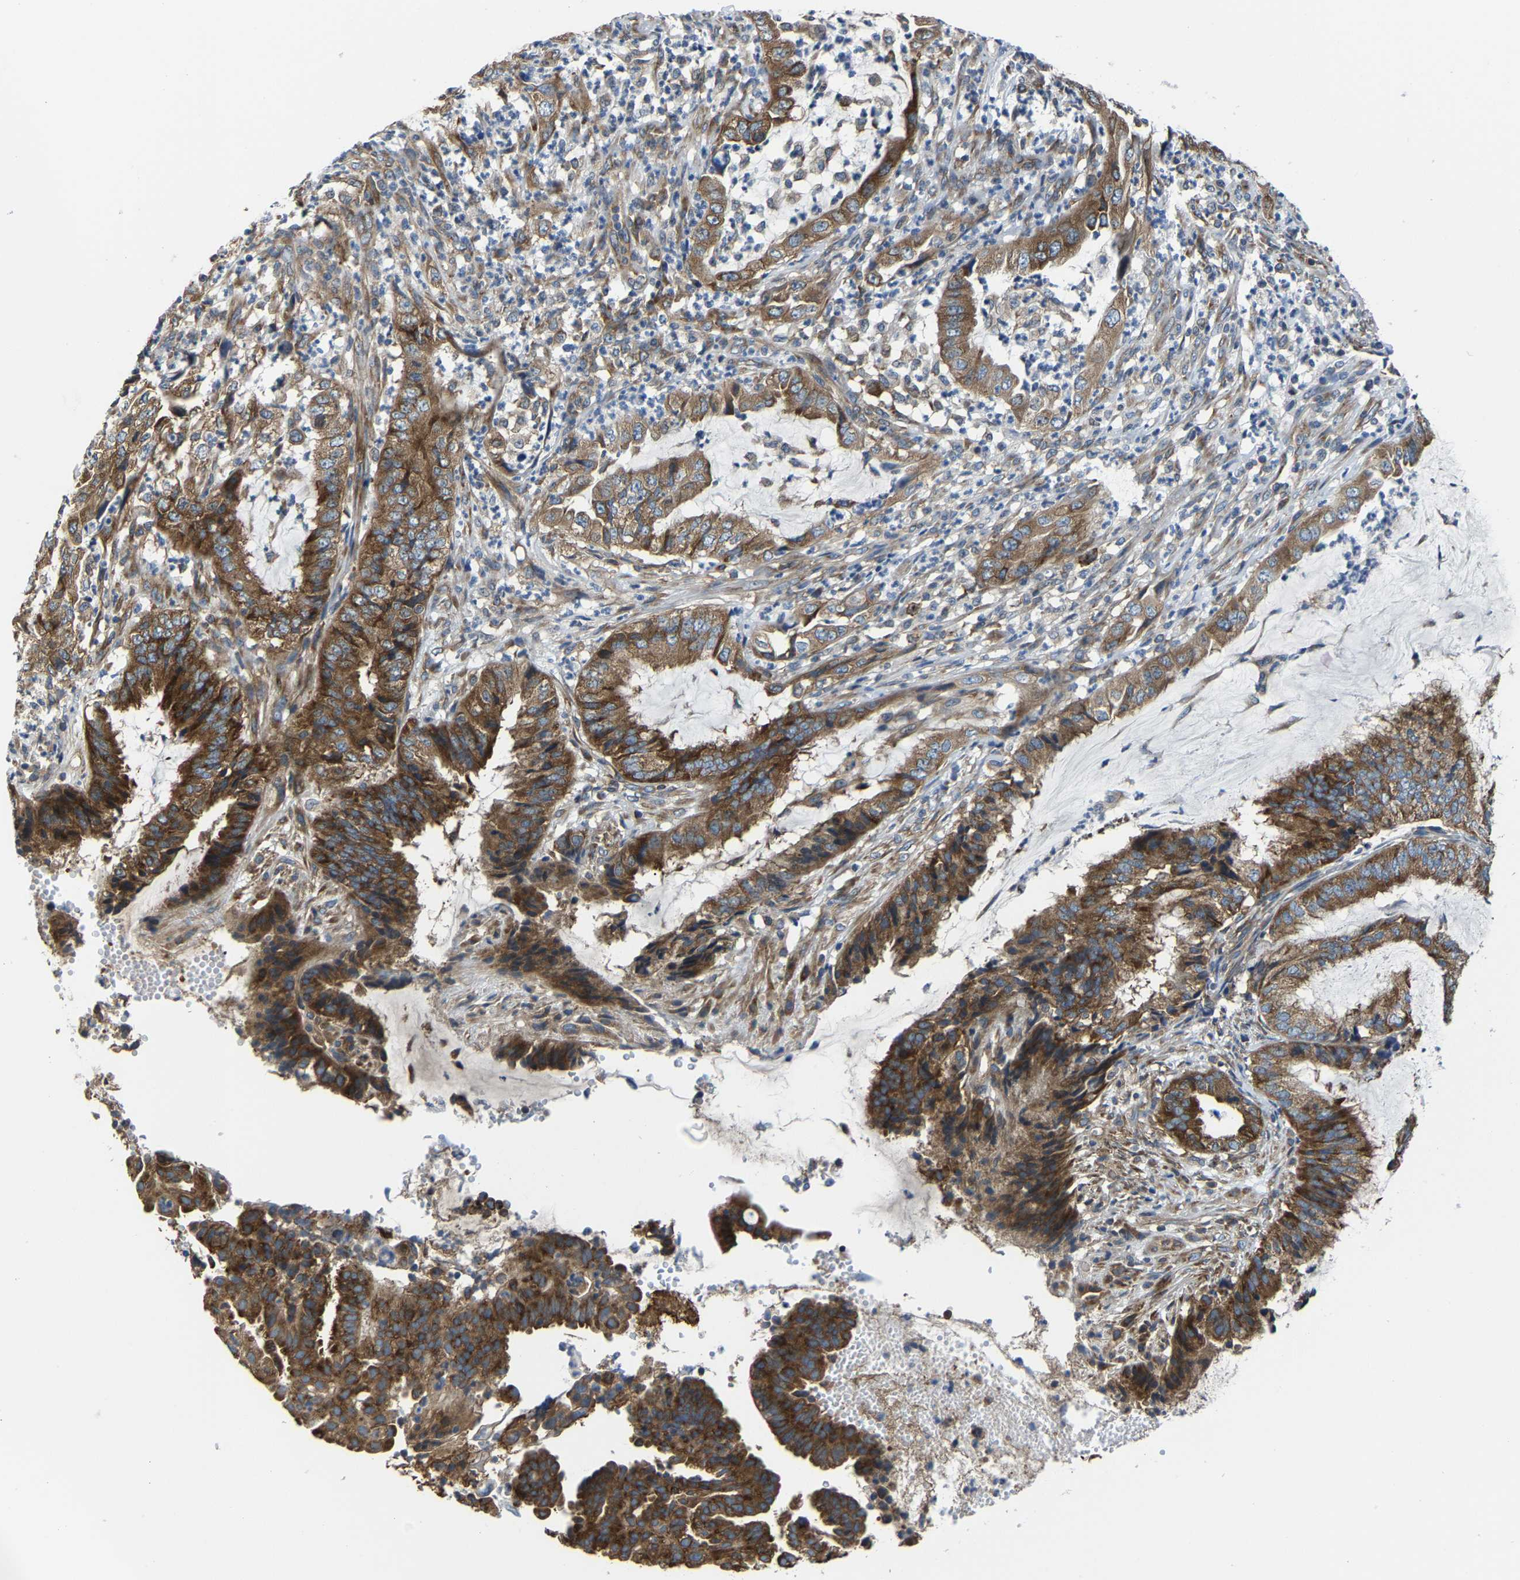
{"staining": {"intensity": "strong", "quantity": ">75%", "location": "cytoplasmic/membranous"}, "tissue": "endometrial cancer", "cell_type": "Tumor cells", "image_type": "cancer", "snomed": [{"axis": "morphology", "description": "Adenocarcinoma, NOS"}, {"axis": "topography", "description": "Endometrium"}], "caption": "Immunohistochemical staining of adenocarcinoma (endometrial) demonstrates high levels of strong cytoplasmic/membranous protein staining in about >75% of tumor cells.", "gene": "G3BP2", "patient": {"sex": "female", "age": 51}}